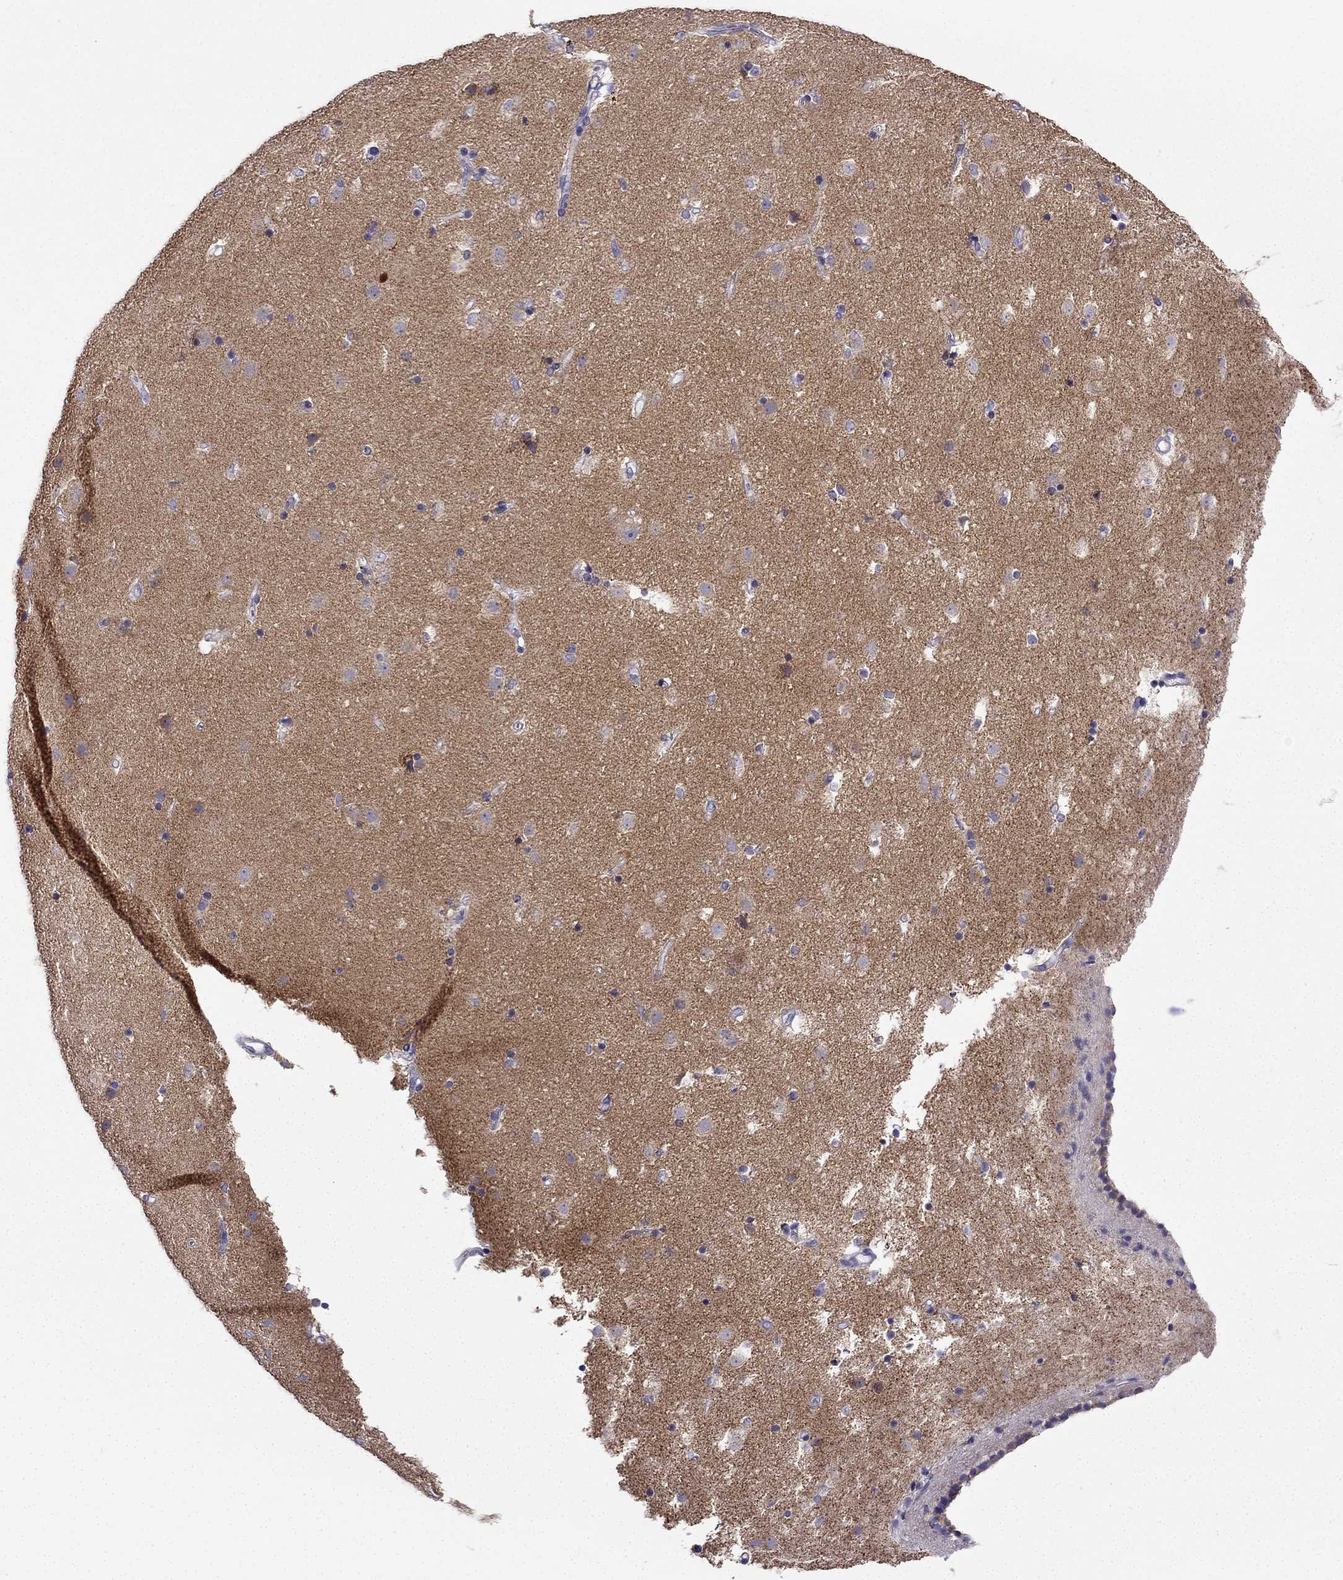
{"staining": {"intensity": "negative", "quantity": "none", "location": "none"}, "tissue": "caudate", "cell_type": "Glial cells", "image_type": "normal", "snomed": [{"axis": "morphology", "description": "Normal tissue, NOS"}, {"axis": "topography", "description": "Lateral ventricle wall"}], "caption": "This is an immunohistochemistry image of unremarkable caudate. There is no positivity in glial cells.", "gene": "KIF5A", "patient": {"sex": "female", "age": 71}}